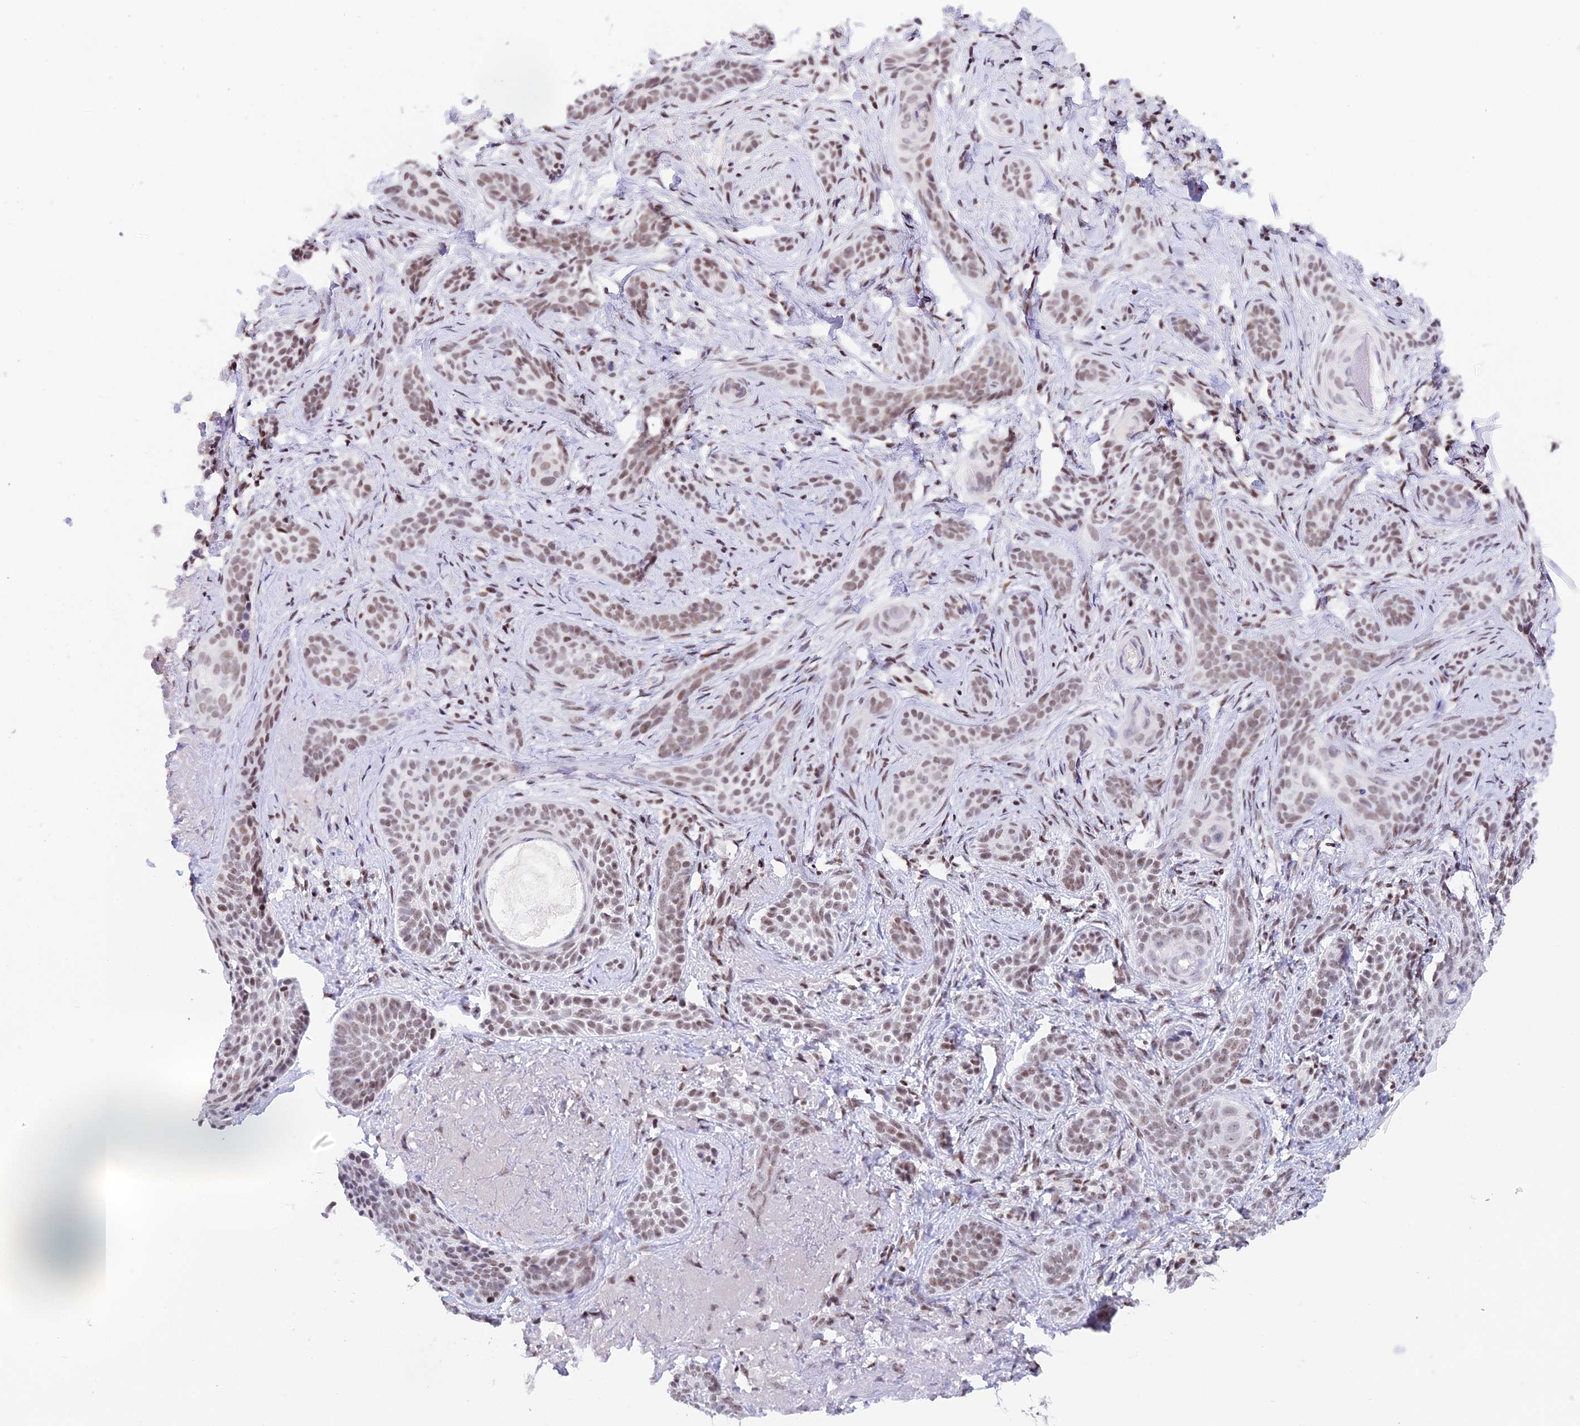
{"staining": {"intensity": "weak", "quantity": ">75%", "location": "nuclear"}, "tissue": "skin cancer", "cell_type": "Tumor cells", "image_type": "cancer", "snomed": [{"axis": "morphology", "description": "Basal cell carcinoma"}, {"axis": "topography", "description": "Skin"}], "caption": "Immunohistochemical staining of human skin cancer shows low levels of weak nuclear expression in approximately >75% of tumor cells. The staining was performed using DAB, with brown indicating positive protein expression. Nuclei are stained blue with hematoxylin.", "gene": "THAP11", "patient": {"sex": "male", "age": 71}}